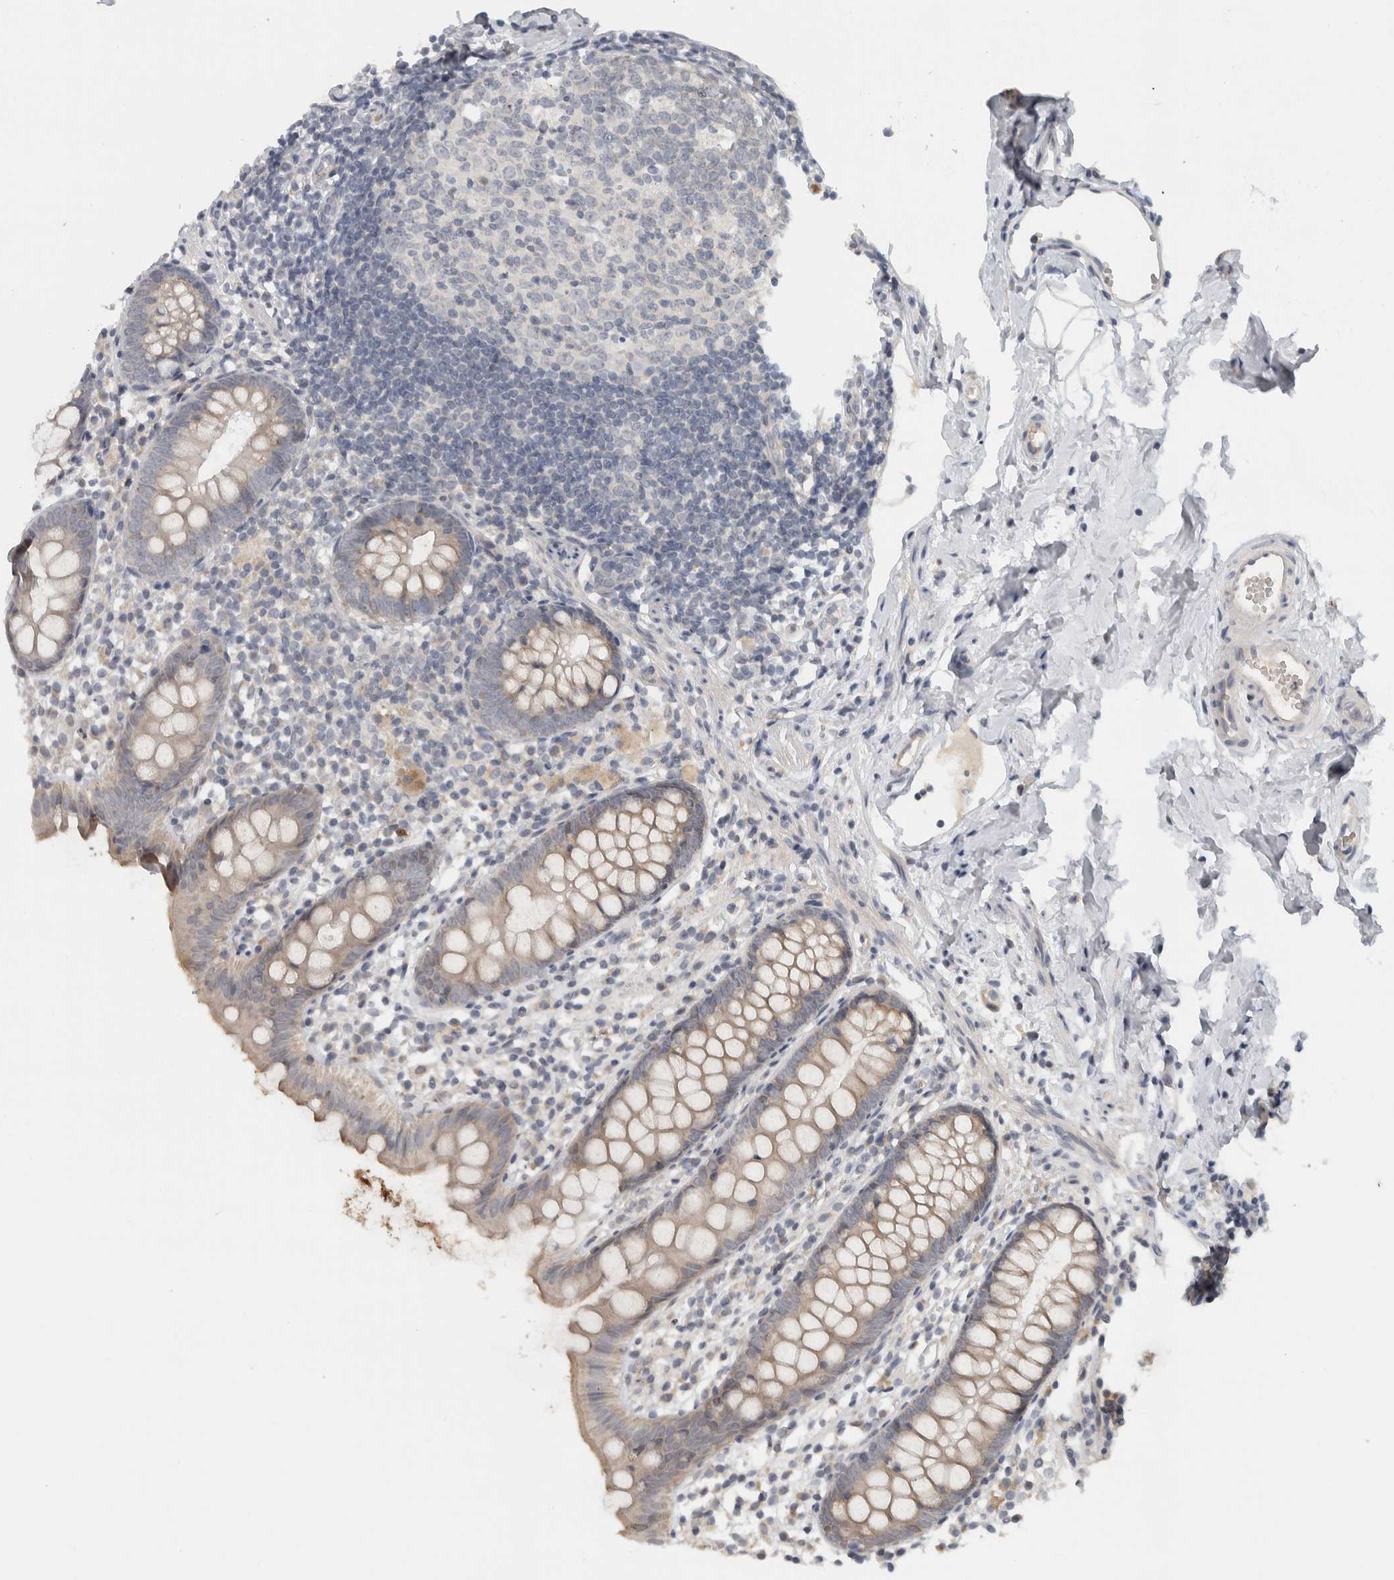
{"staining": {"intensity": "negative", "quantity": "none", "location": "none"}, "tissue": "appendix", "cell_type": "Glandular cells", "image_type": "normal", "snomed": [{"axis": "morphology", "description": "Normal tissue, NOS"}, {"axis": "topography", "description": "Appendix"}], "caption": "DAB immunohistochemical staining of benign human appendix shows no significant expression in glandular cells. (IHC, brightfield microscopy, high magnification).", "gene": "AFP", "patient": {"sex": "female", "age": 20}}